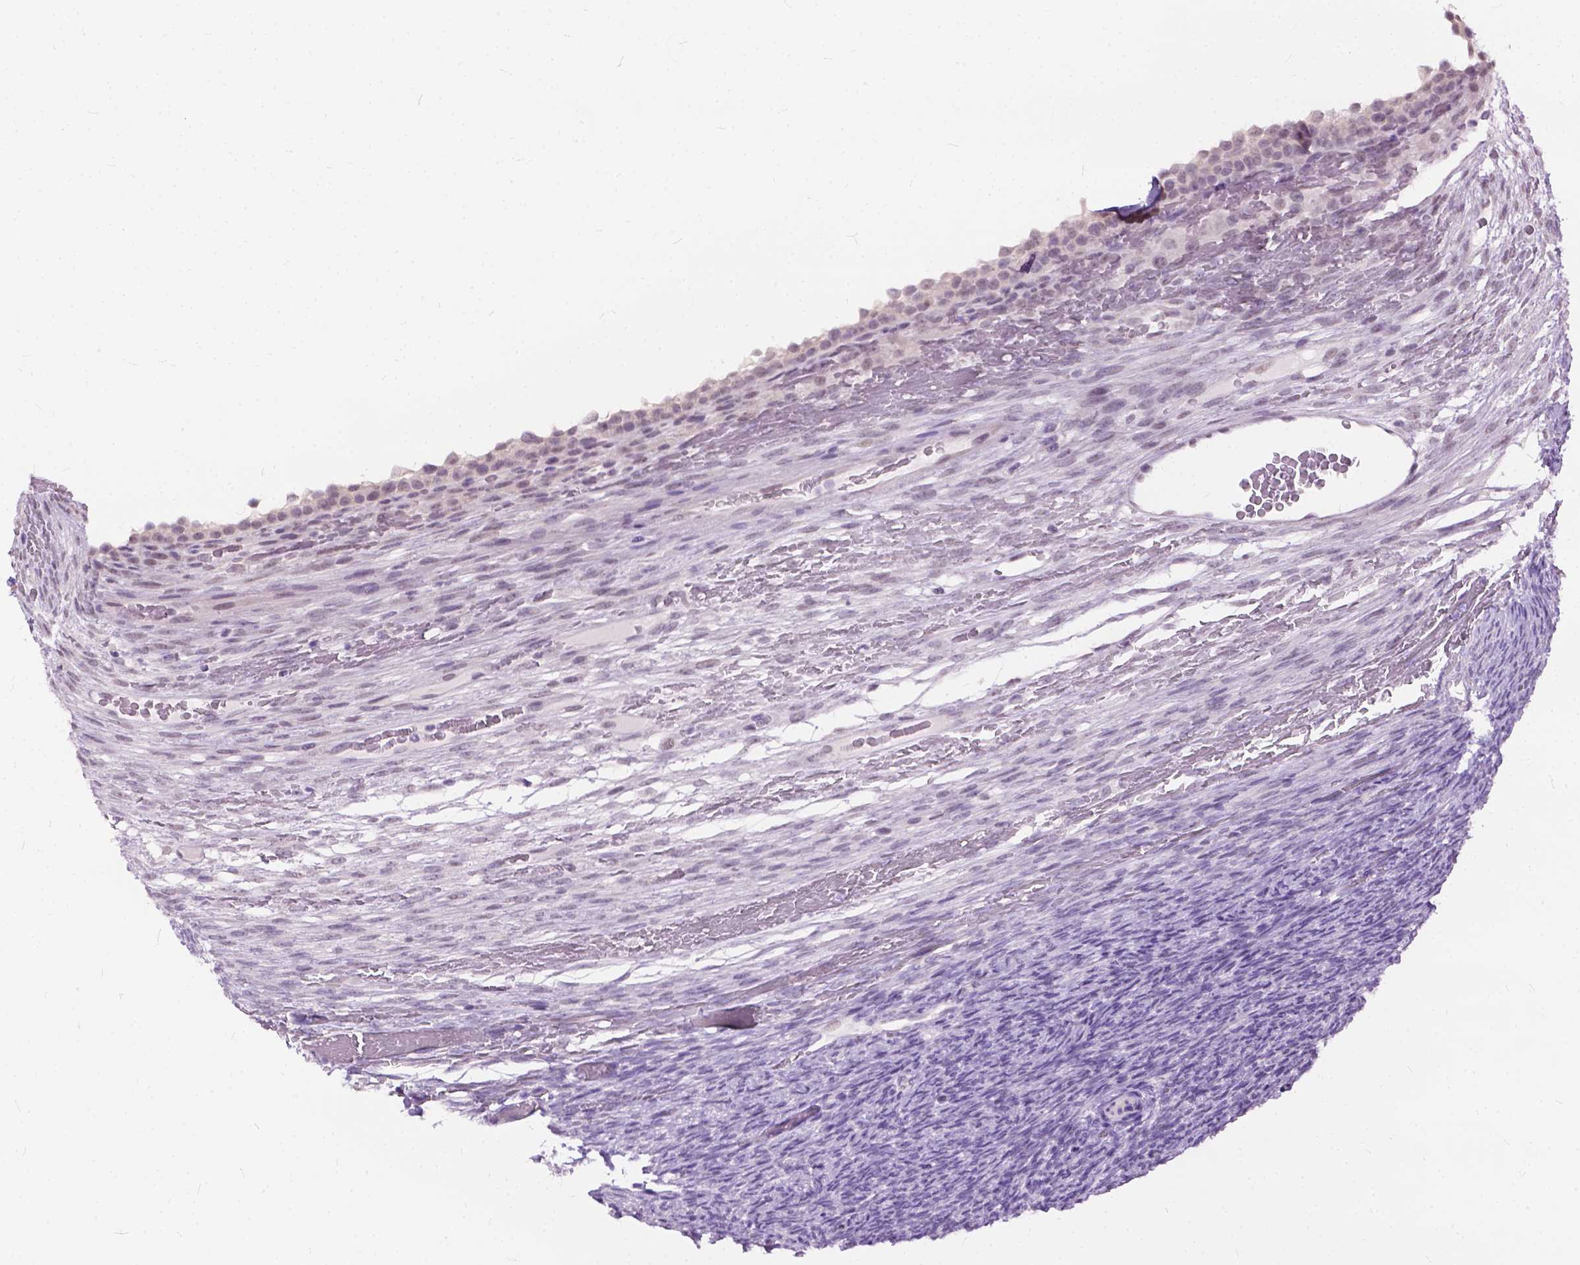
{"staining": {"intensity": "negative", "quantity": "none", "location": "none"}, "tissue": "ovary", "cell_type": "Follicle cells", "image_type": "normal", "snomed": [{"axis": "morphology", "description": "Normal tissue, NOS"}, {"axis": "topography", "description": "Ovary"}], "caption": "Histopathology image shows no protein expression in follicle cells of benign ovary.", "gene": "GPR37L1", "patient": {"sex": "female", "age": 34}}